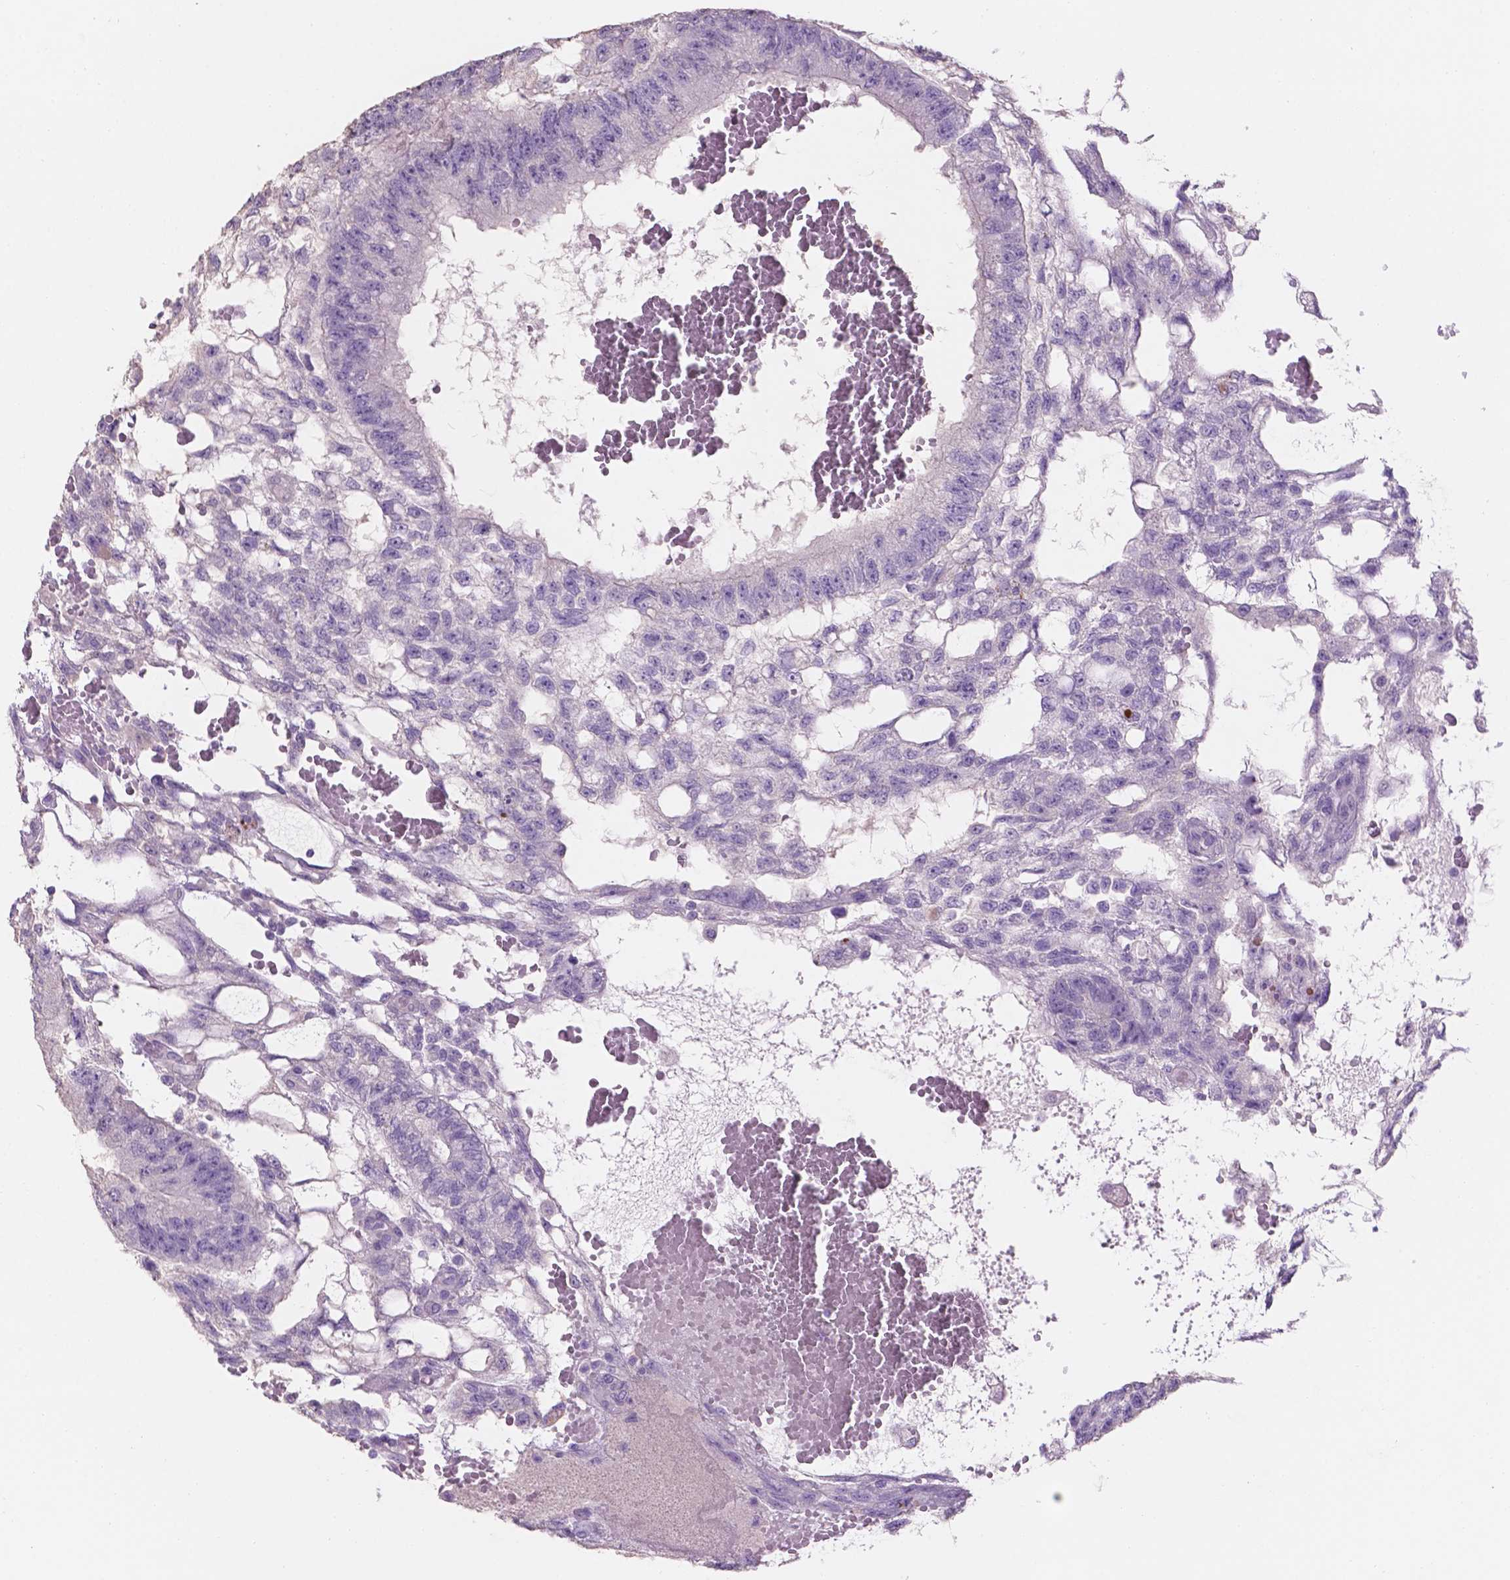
{"staining": {"intensity": "negative", "quantity": "none", "location": "none"}, "tissue": "testis cancer", "cell_type": "Tumor cells", "image_type": "cancer", "snomed": [{"axis": "morphology", "description": "Carcinoma, Embryonal, NOS"}, {"axis": "topography", "description": "Testis"}], "caption": "Immunohistochemical staining of testis cancer exhibits no significant staining in tumor cells.", "gene": "SBSN", "patient": {"sex": "male", "age": 32}}